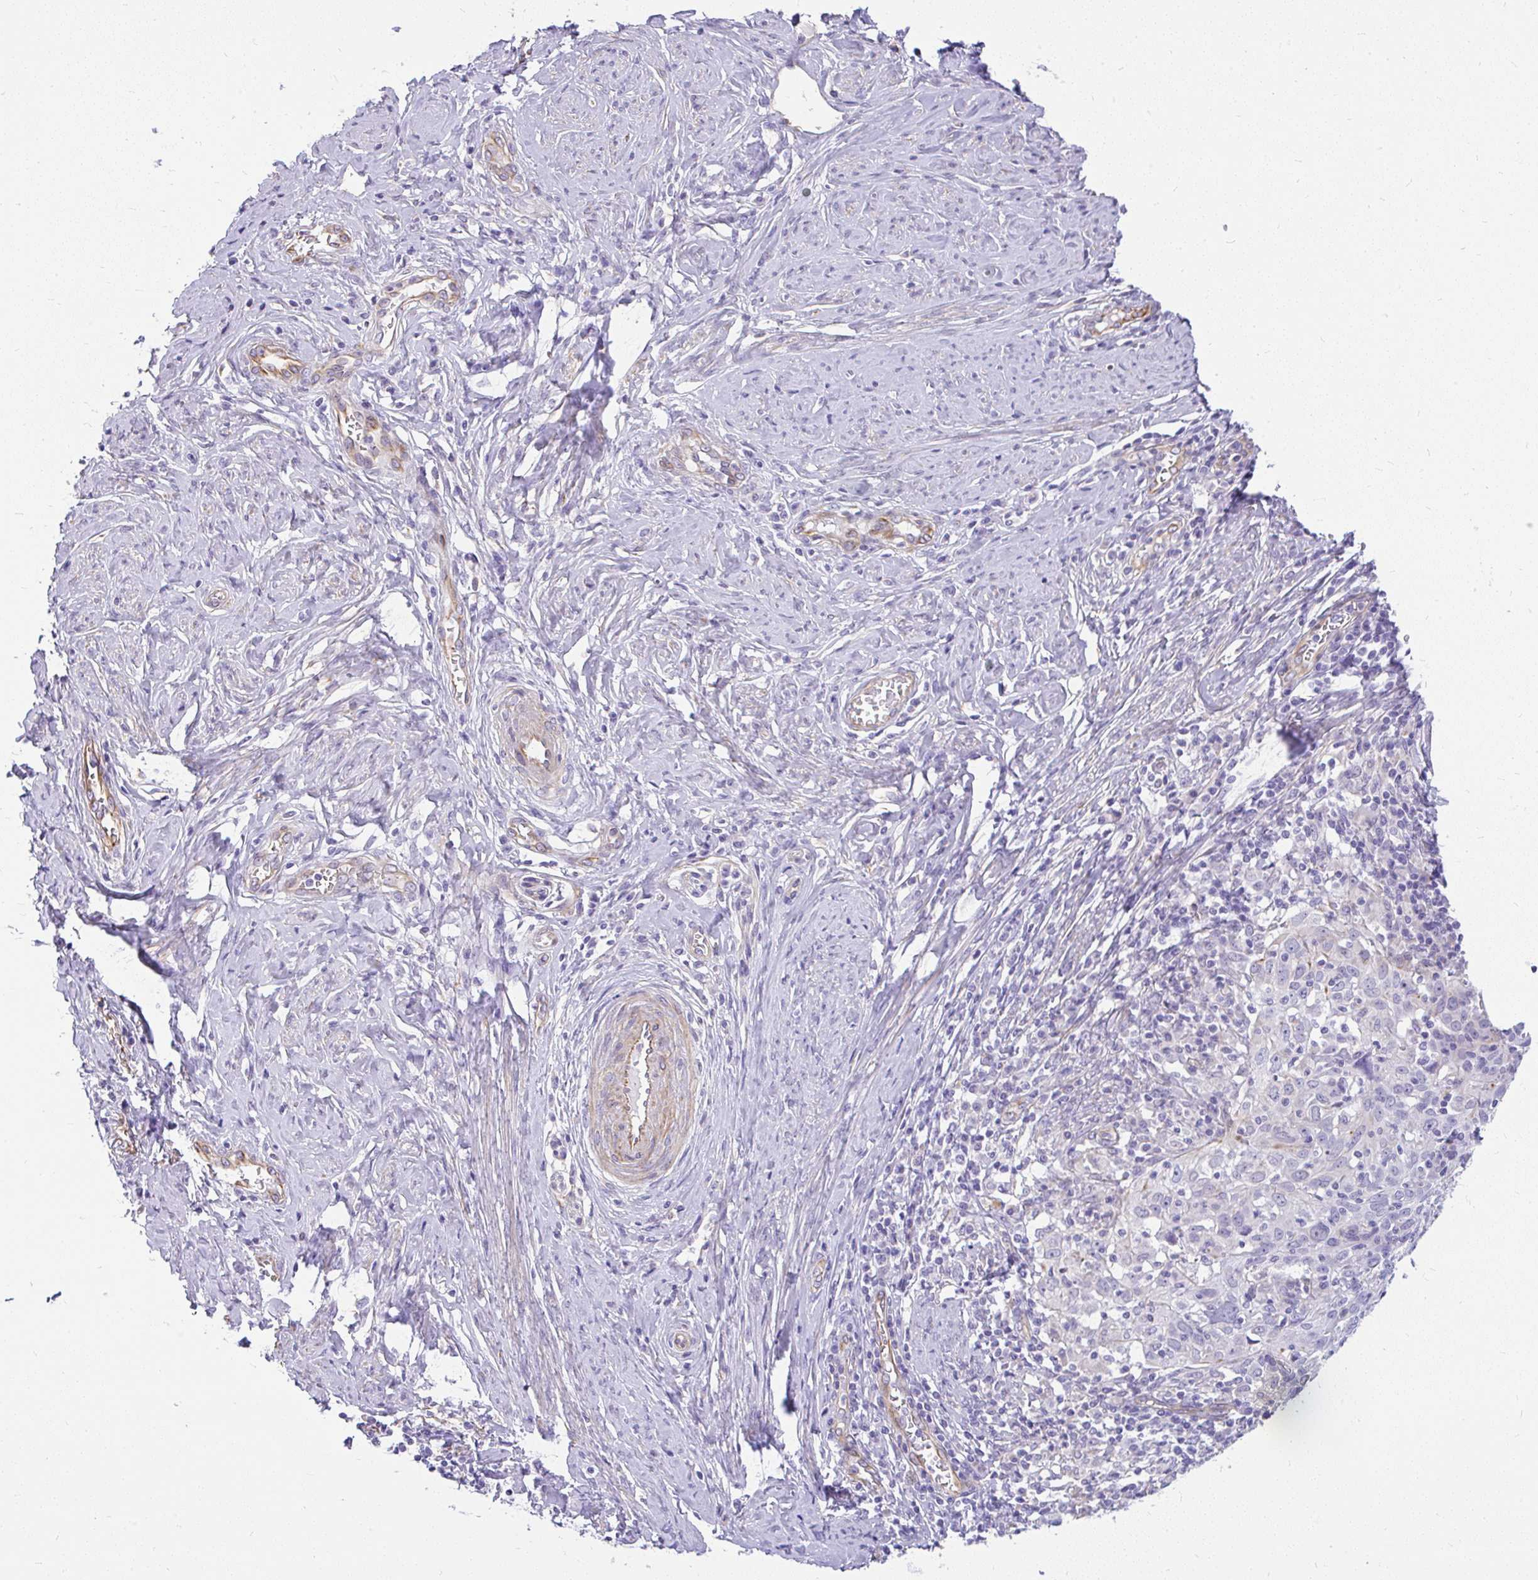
{"staining": {"intensity": "negative", "quantity": "none", "location": "none"}, "tissue": "cervical cancer", "cell_type": "Tumor cells", "image_type": "cancer", "snomed": [{"axis": "morphology", "description": "Normal tissue, NOS"}, {"axis": "morphology", "description": "Squamous cell carcinoma, NOS"}, {"axis": "topography", "description": "Cervix"}], "caption": "An immunohistochemistry (IHC) micrograph of cervical squamous cell carcinoma is shown. There is no staining in tumor cells of cervical squamous cell carcinoma. (Brightfield microscopy of DAB immunohistochemistry at high magnification).", "gene": "FAM83C", "patient": {"sex": "female", "age": 31}}